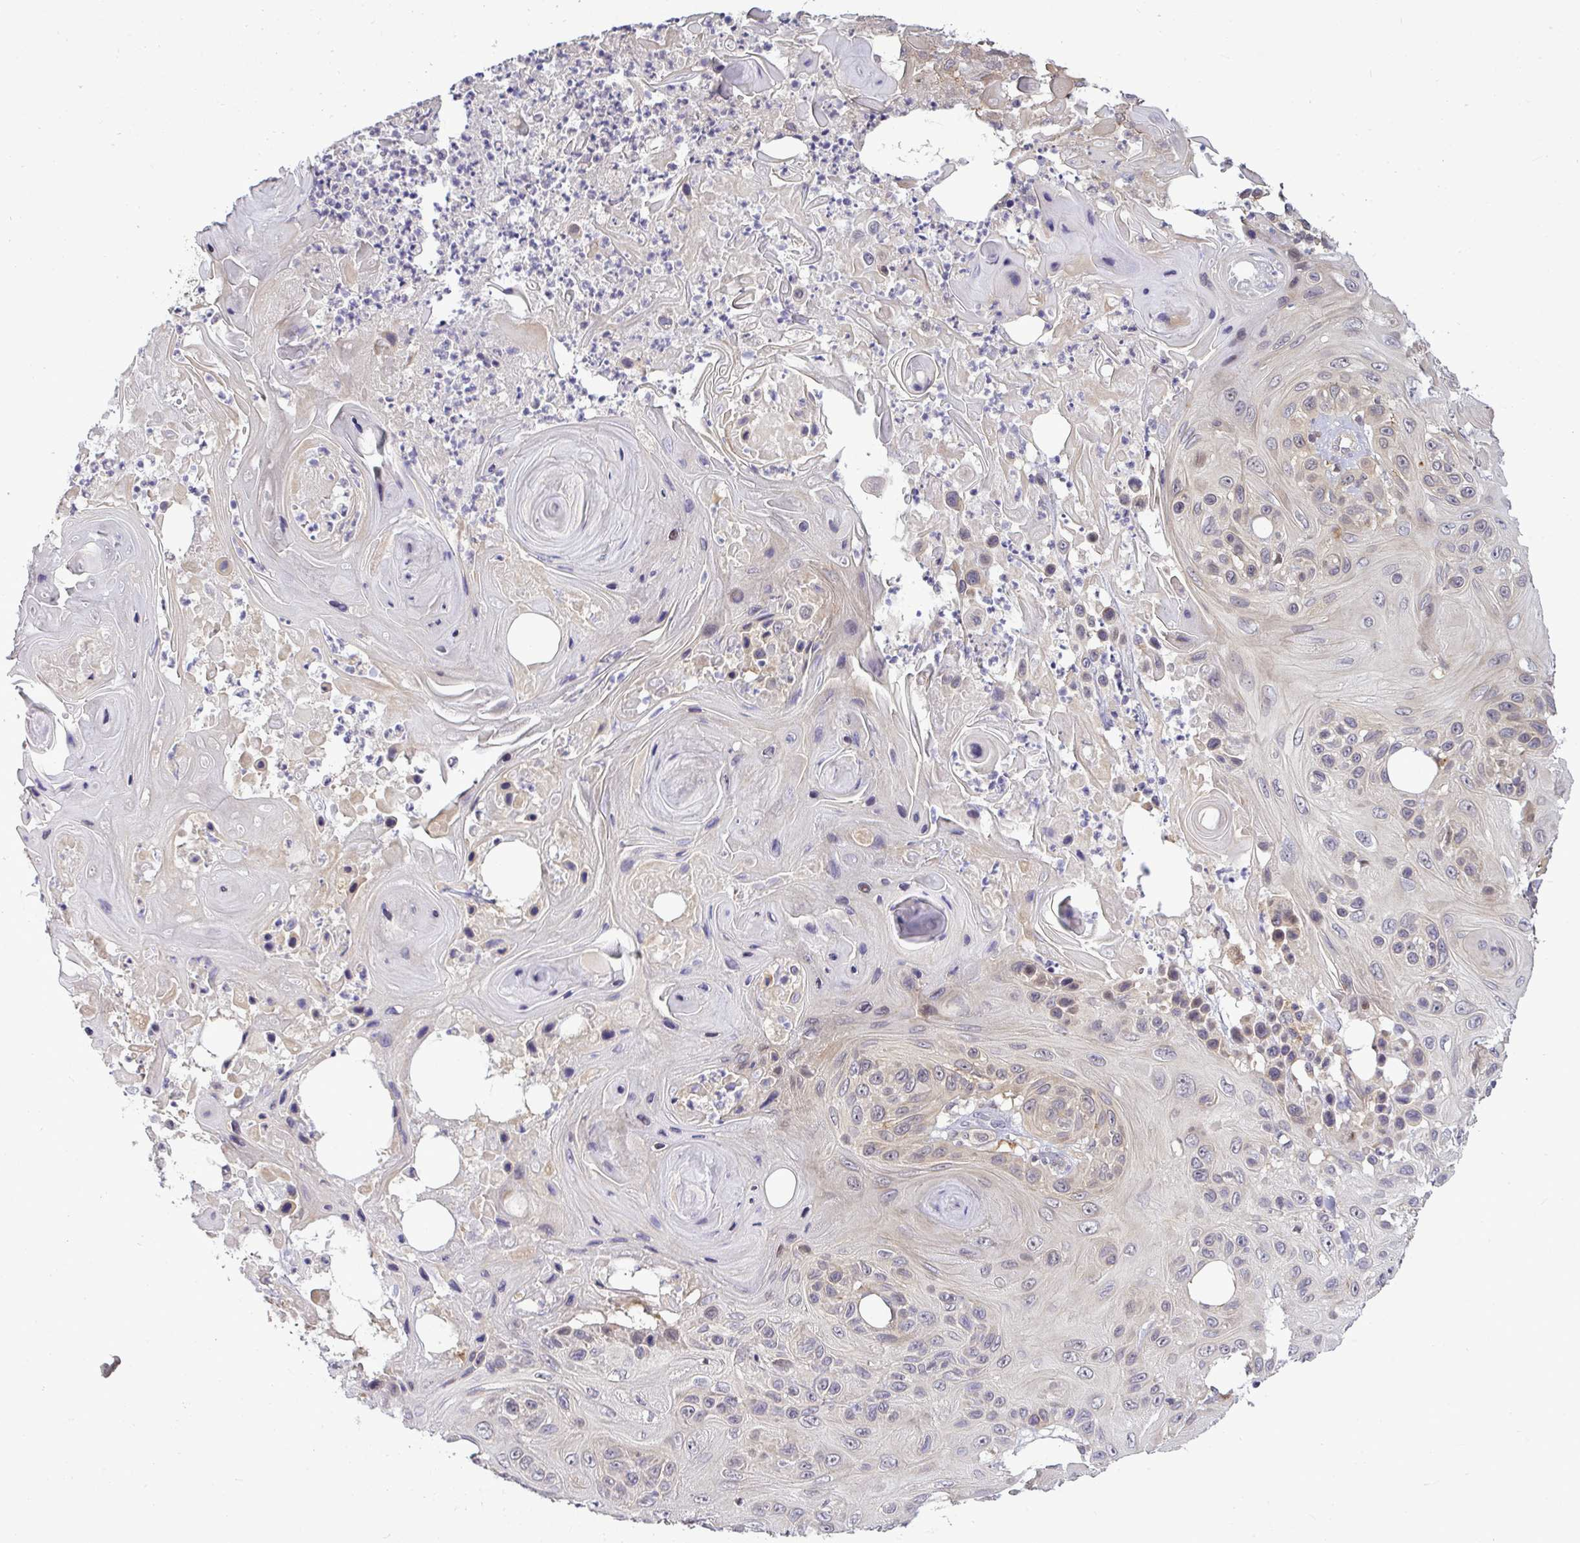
{"staining": {"intensity": "weak", "quantity": "25%-75%", "location": "cytoplasmic/membranous"}, "tissue": "skin cancer", "cell_type": "Tumor cells", "image_type": "cancer", "snomed": [{"axis": "morphology", "description": "Squamous cell carcinoma, NOS"}, {"axis": "topography", "description": "Skin"}], "caption": "Immunohistochemical staining of skin squamous cell carcinoma exhibits low levels of weak cytoplasmic/membranous expression in approximately 25%-75% of tumor cells. The staining is performed using DAB brown chromogen to label protein expression. The nuclei are counter-stained blue using hematoxylin.", "gene": "SLC9A6", "patient": {"sex": "male", "age": 82}}